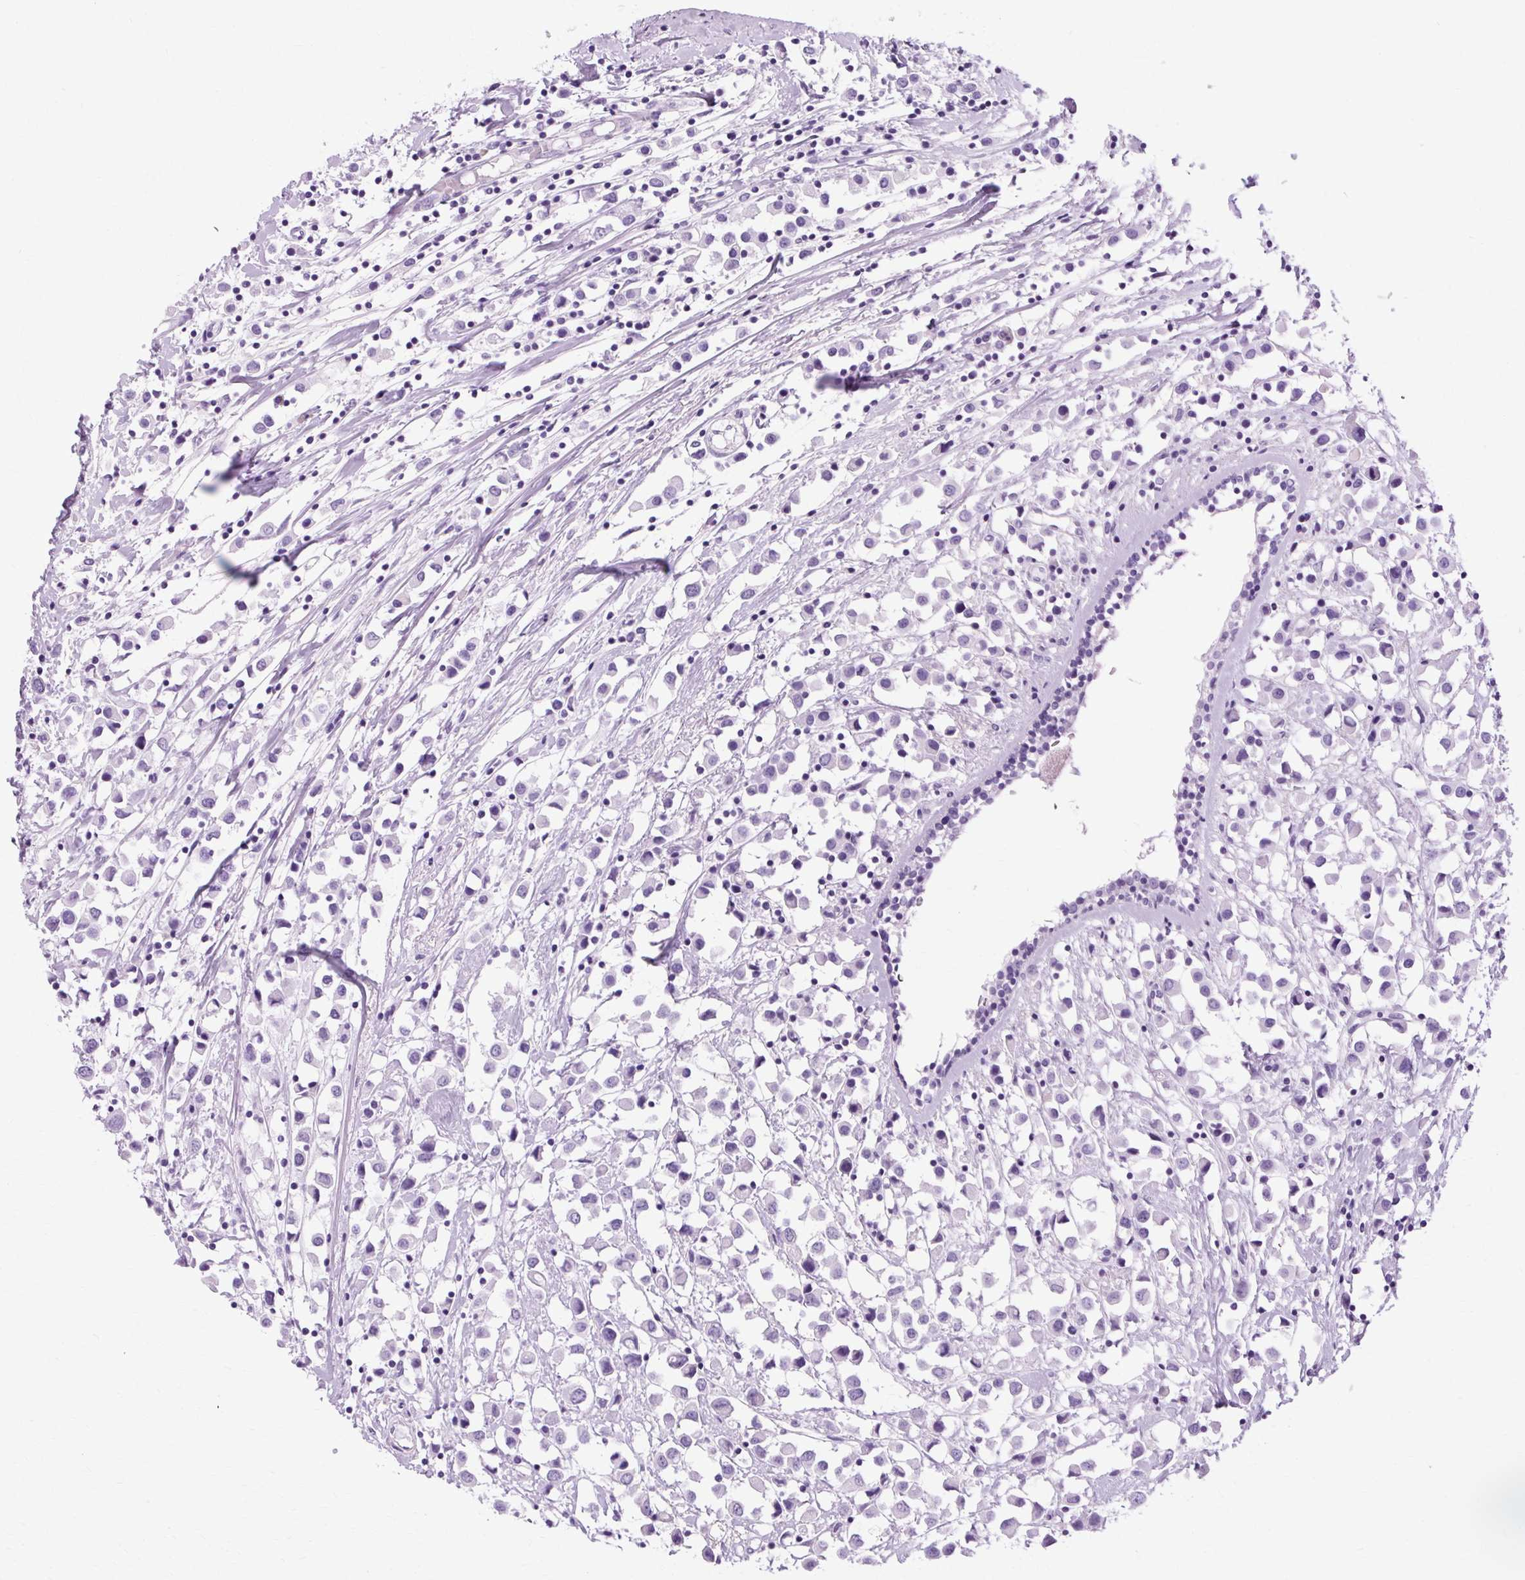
{"staining": {"intensity": "negative", "quantity": "none", "location": "none"}, "tissue": "breast cancer", "cell_type": "Tumor cells", "image_type": "cancer", "snomed": [{"axis": "morphology", "description": "Duct carcinoma"}, {"axis": "topography", "description": "Breast"}], "caption": "A photomicrograph of human invasive ductal carcinoma (breast) is negative for staining in tumor cells.", "gene": "OOEP", "patient": {"sex": "female", "age": 61}}